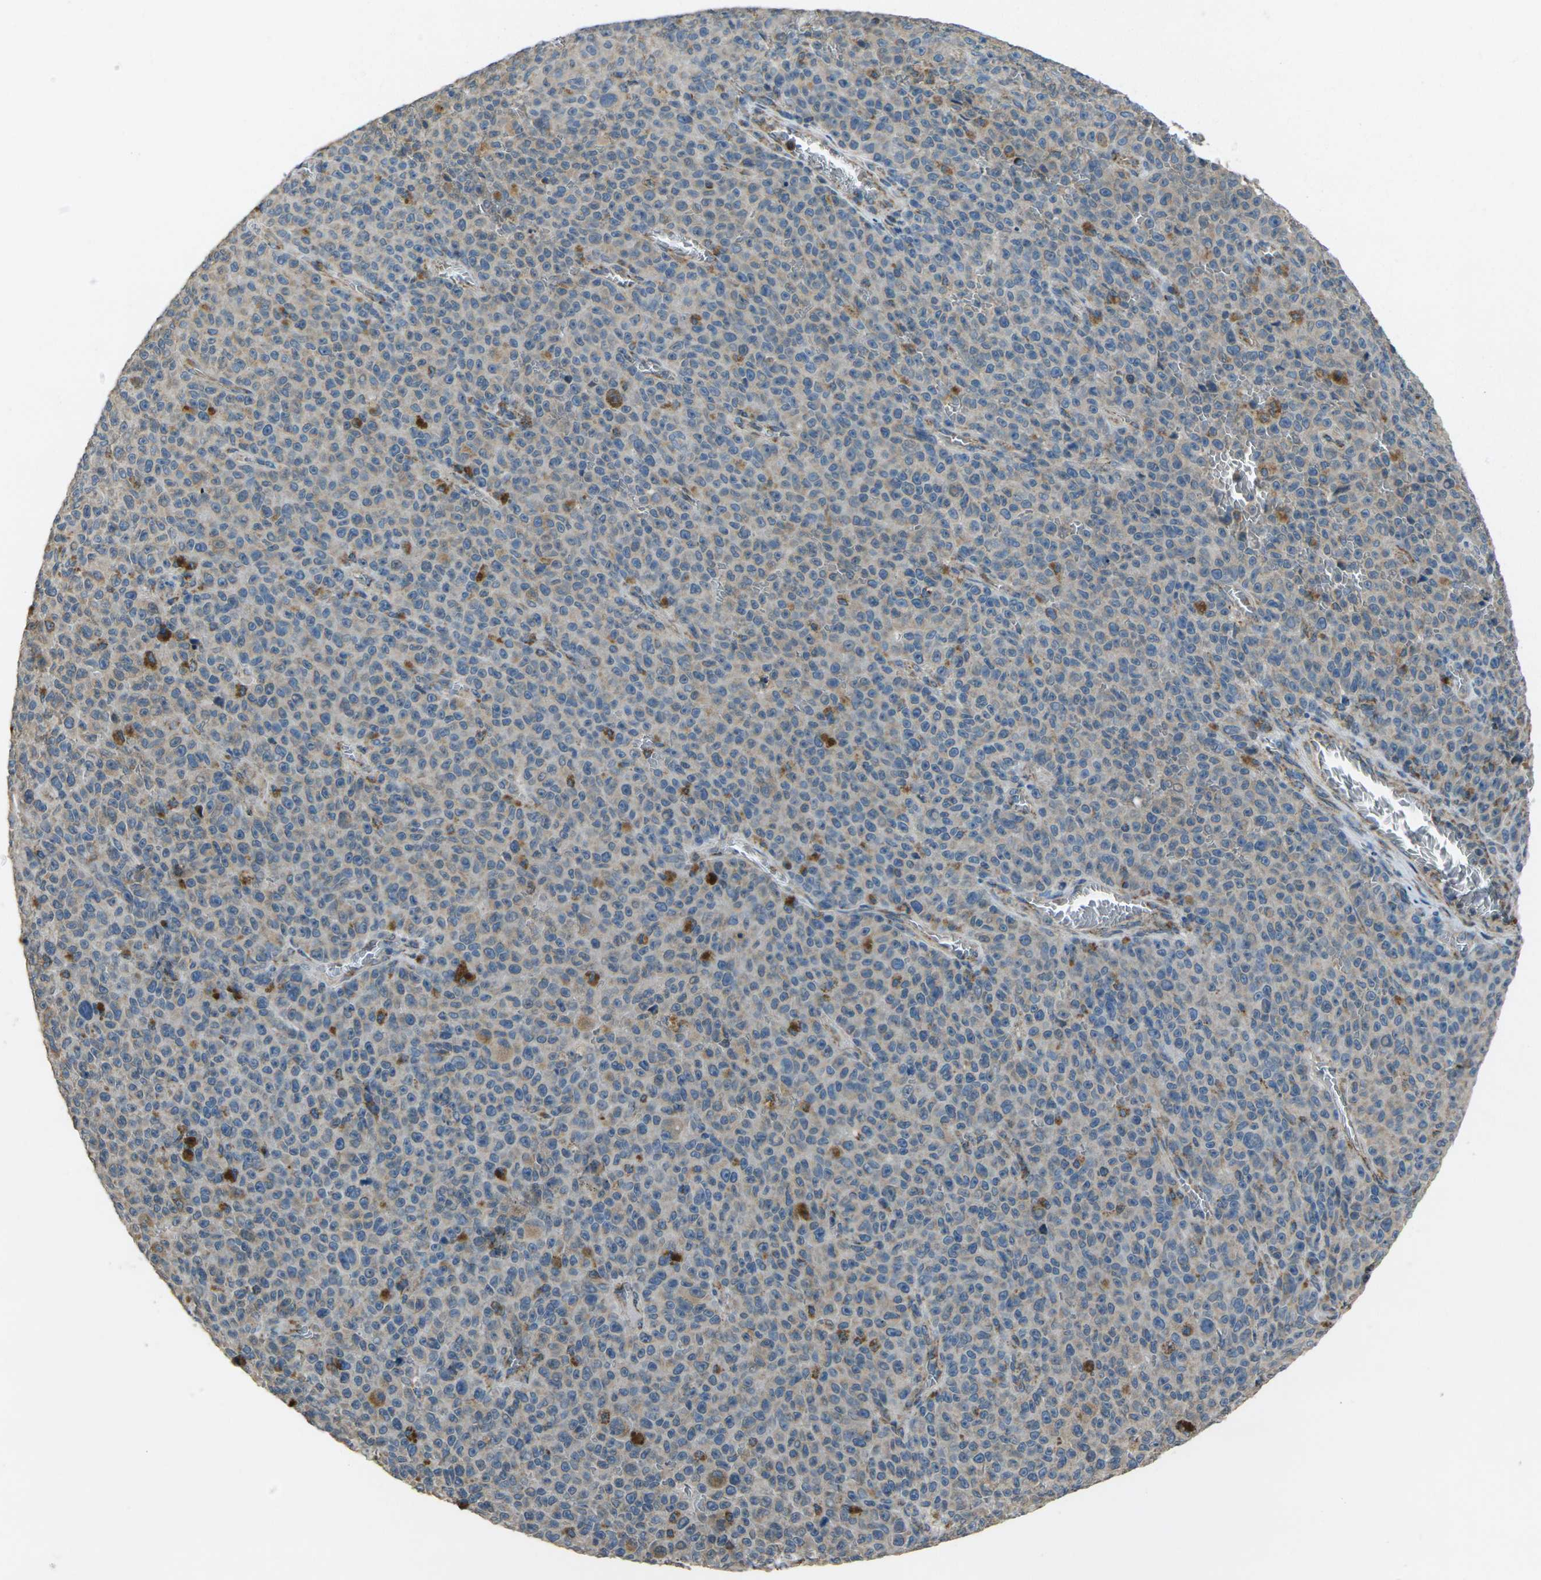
{"staining": {"intensity": "moderate", "quantity": "<25%", "location": "cytoplasmic/membranous"}, "tissue": "melanoma", "cell_type": "Tumor cells", "image_type": "cancer", "snomed": [{"axis": "morphology", "description": "Malignant melanoma, NOS"}, {"axis": "topography", "description": "Skin"}], "caption": "Human malignant melanoma stained for a protein (brown) demonstrates moderate cytoplasmic/membranous positive staining in approximately <25% of tumor cells.", "gene": "TMEM120B", "patient": {"sex": "female", "age": 82}}